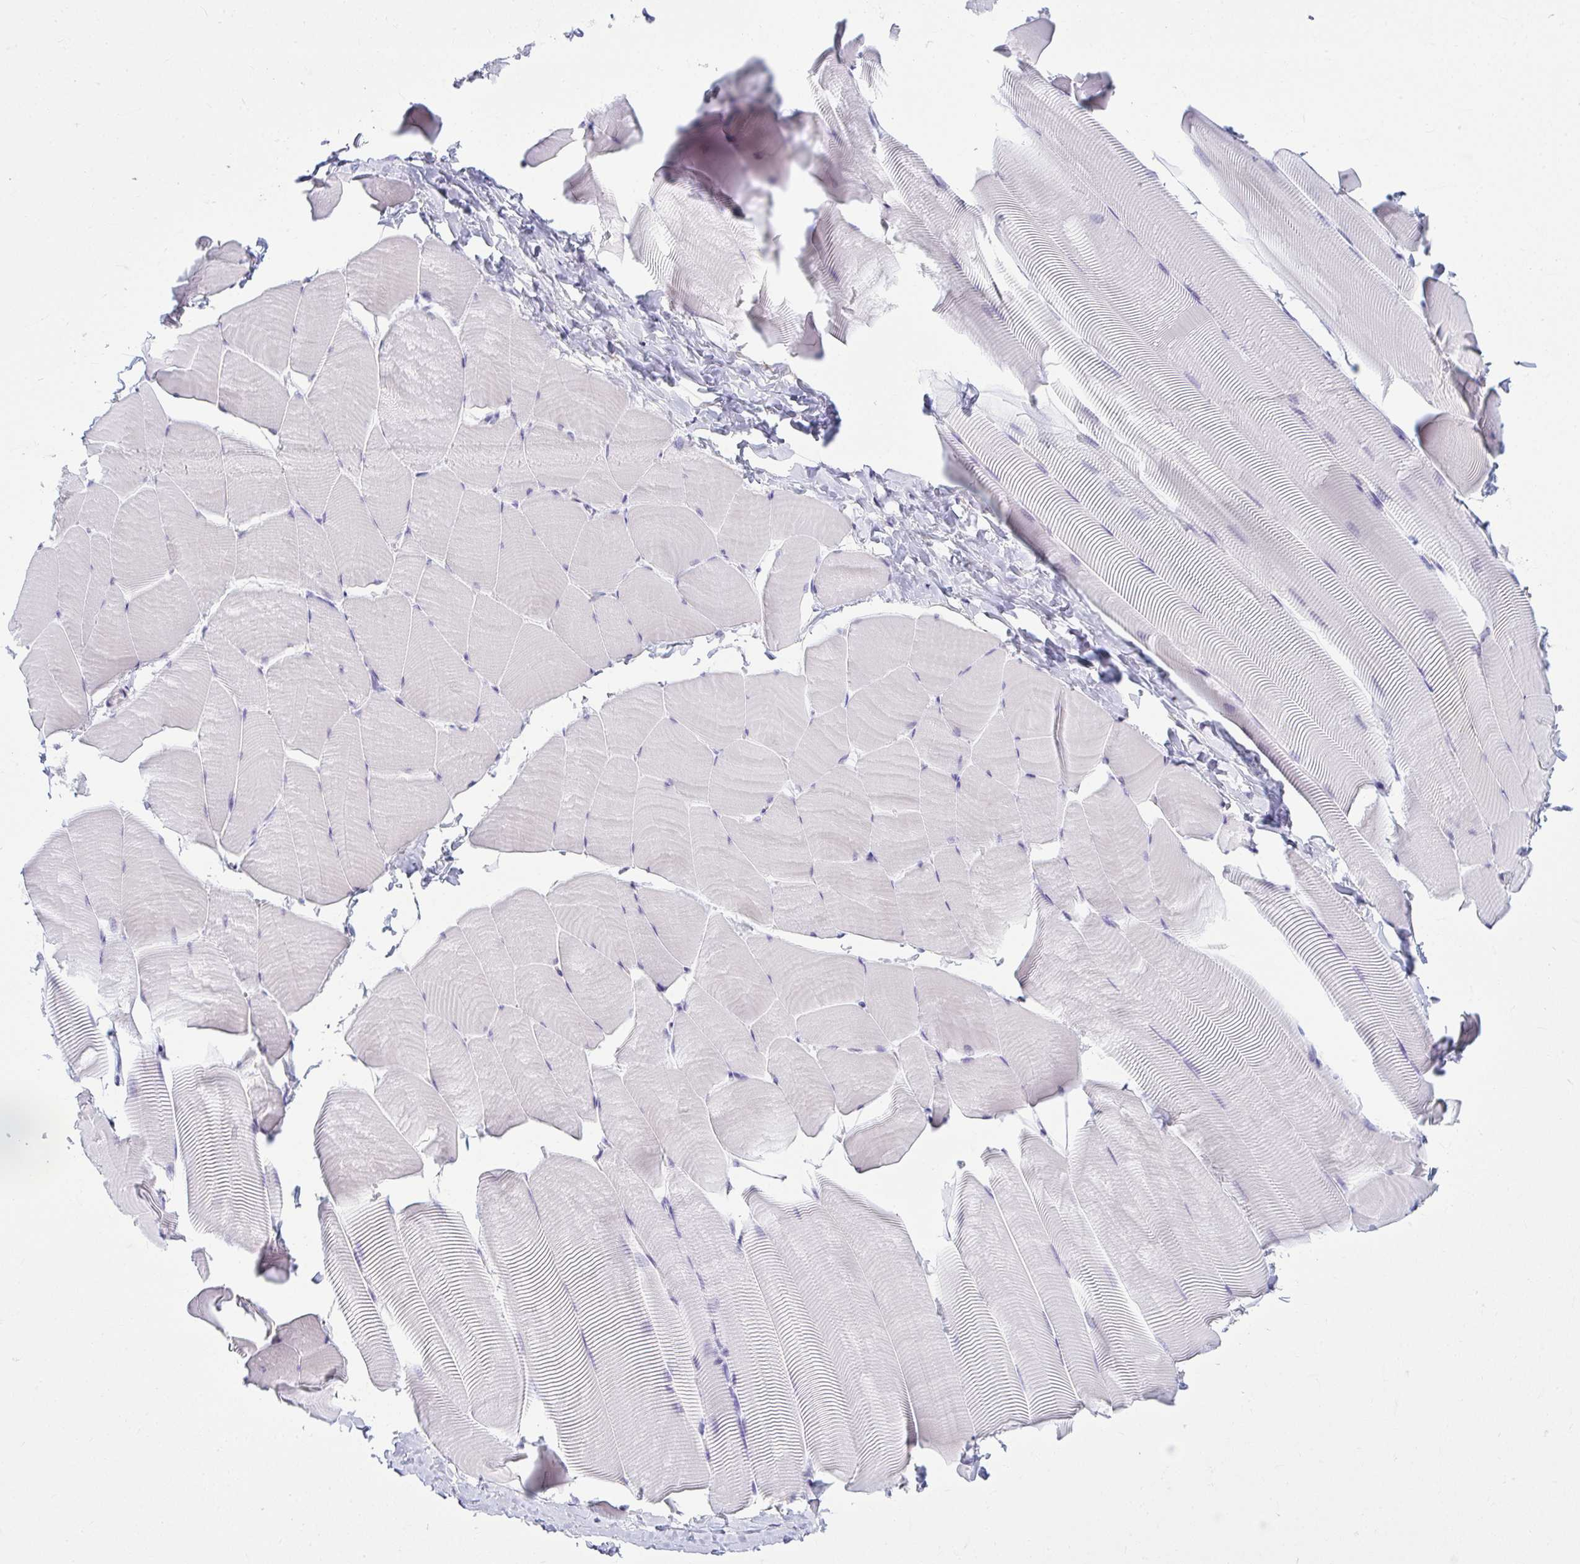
{"staining": {"intensity": "negative", "quantity": "none", "location": "none"}, "tissue": "skeletal muscle", "cell_type": "Myocytes", "image_type": "normal", "snomed": [{"axis": "morphology", "description": "Normal tissue, NOS"}, {"axis": "topography", "description": "Skeletal muscle"}], "caption": "The histopathology image shows no staining of myocytes in benign skeletal muscle. (DAB (3,3'-diaminobenzidine) immunohistochemistry (IHC), high magnification).", "gene": "CLGN", "patient": {"sex": "male", "age": 25}}